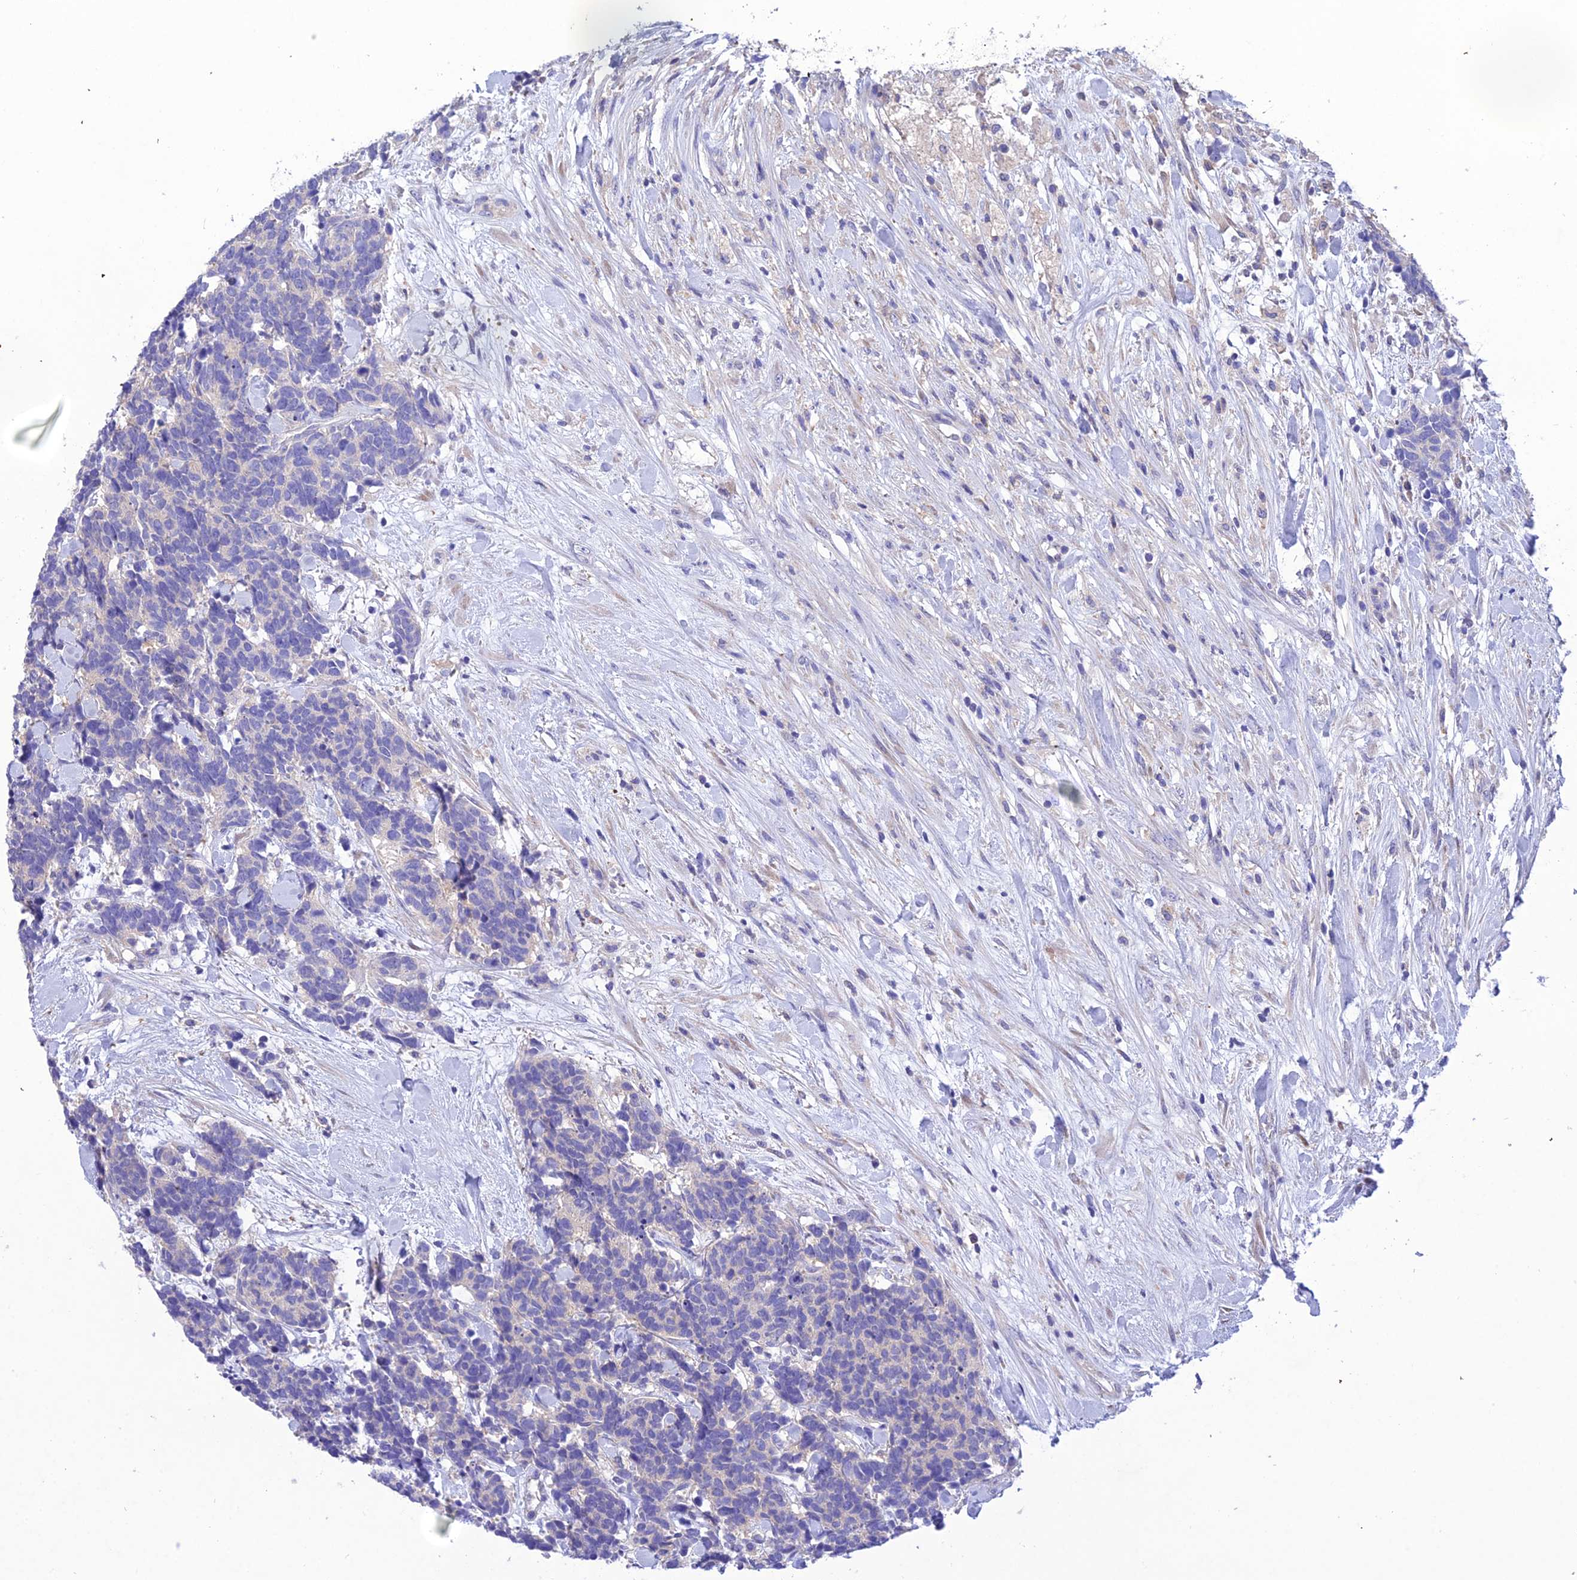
{"staining": {"intensity": "negative", "quantity": "none", "location": "none"}, "tissue": "carcinoid", "cell_type": "Tumor cells", "image_type": "cancer", "snomed": [{"axis": "morphology", "description": "Carcinoma, NOS"}, {"axis": "morphology", "description": "Carcinoid, malignant, NOS"}, {"axis": "topography", "description": "Prostate"}], "caption": "The photomicrograph shows no staining of tumor cells in carcinoma.", "gene": "SNX24", "patient": {"sex": "male", "age": 57}}